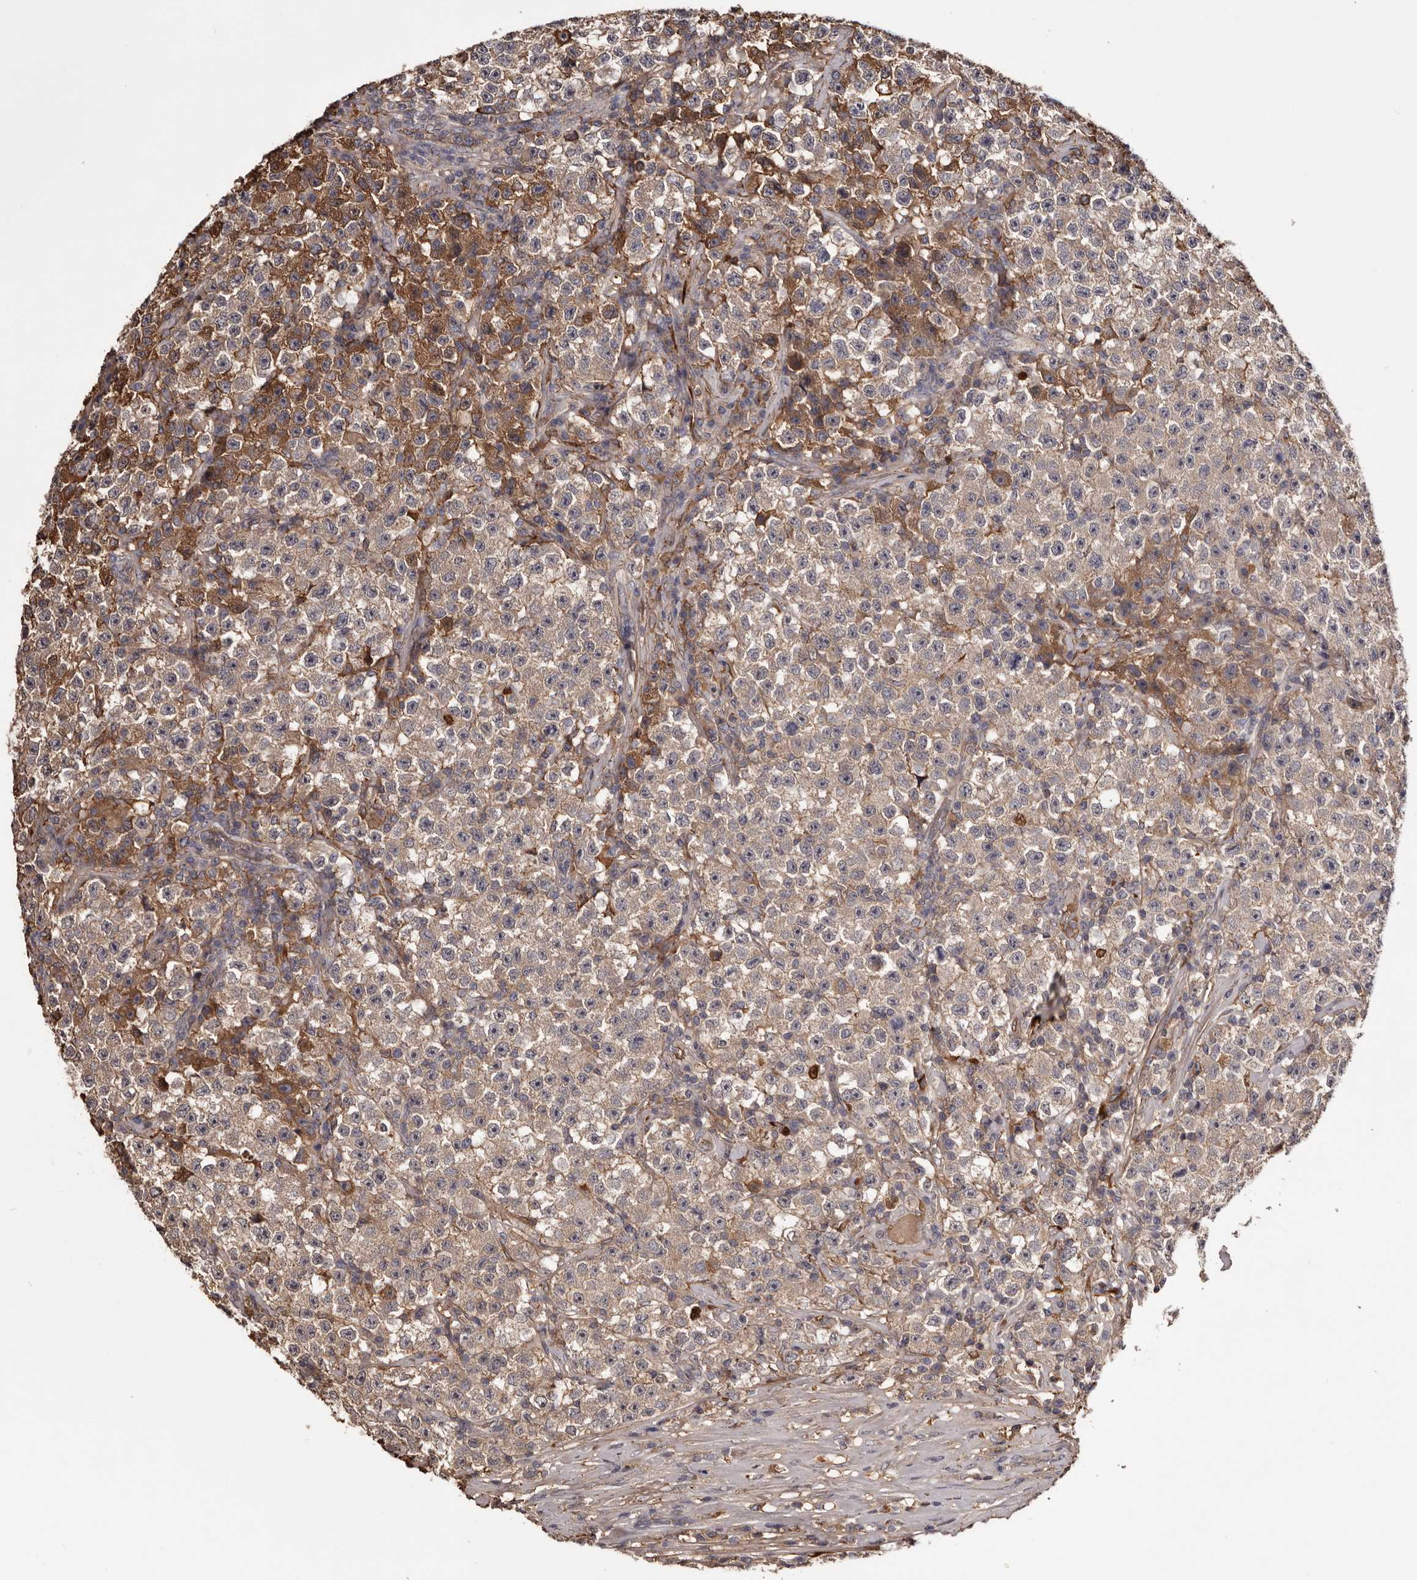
{"staining": {"intensity": "weak", "quantity": ">75%", "location": "cytoplasmic/membranous"}, "tissue": "testis cancer", "cell_type": "Tumor cells", "image_type": "cancer", "snomed": [{"axis": "morphology", "description": "Seminoma, NOS"}, {"axis": "topography", "description": "Testis"}], "caption": "Protein analysis of testis cancer tissue exhibits weak cytoplasmic/membranous positivity in approximately >75% of tumor cells. The staining was performed using DAB (3,3'-diaminobenzidine), with brown indicating positive protein expression. Nuclei are stained blue with hematoxylin.", "gene": "CYP1B1", "patient": {"sex": "male", "age": 22}}